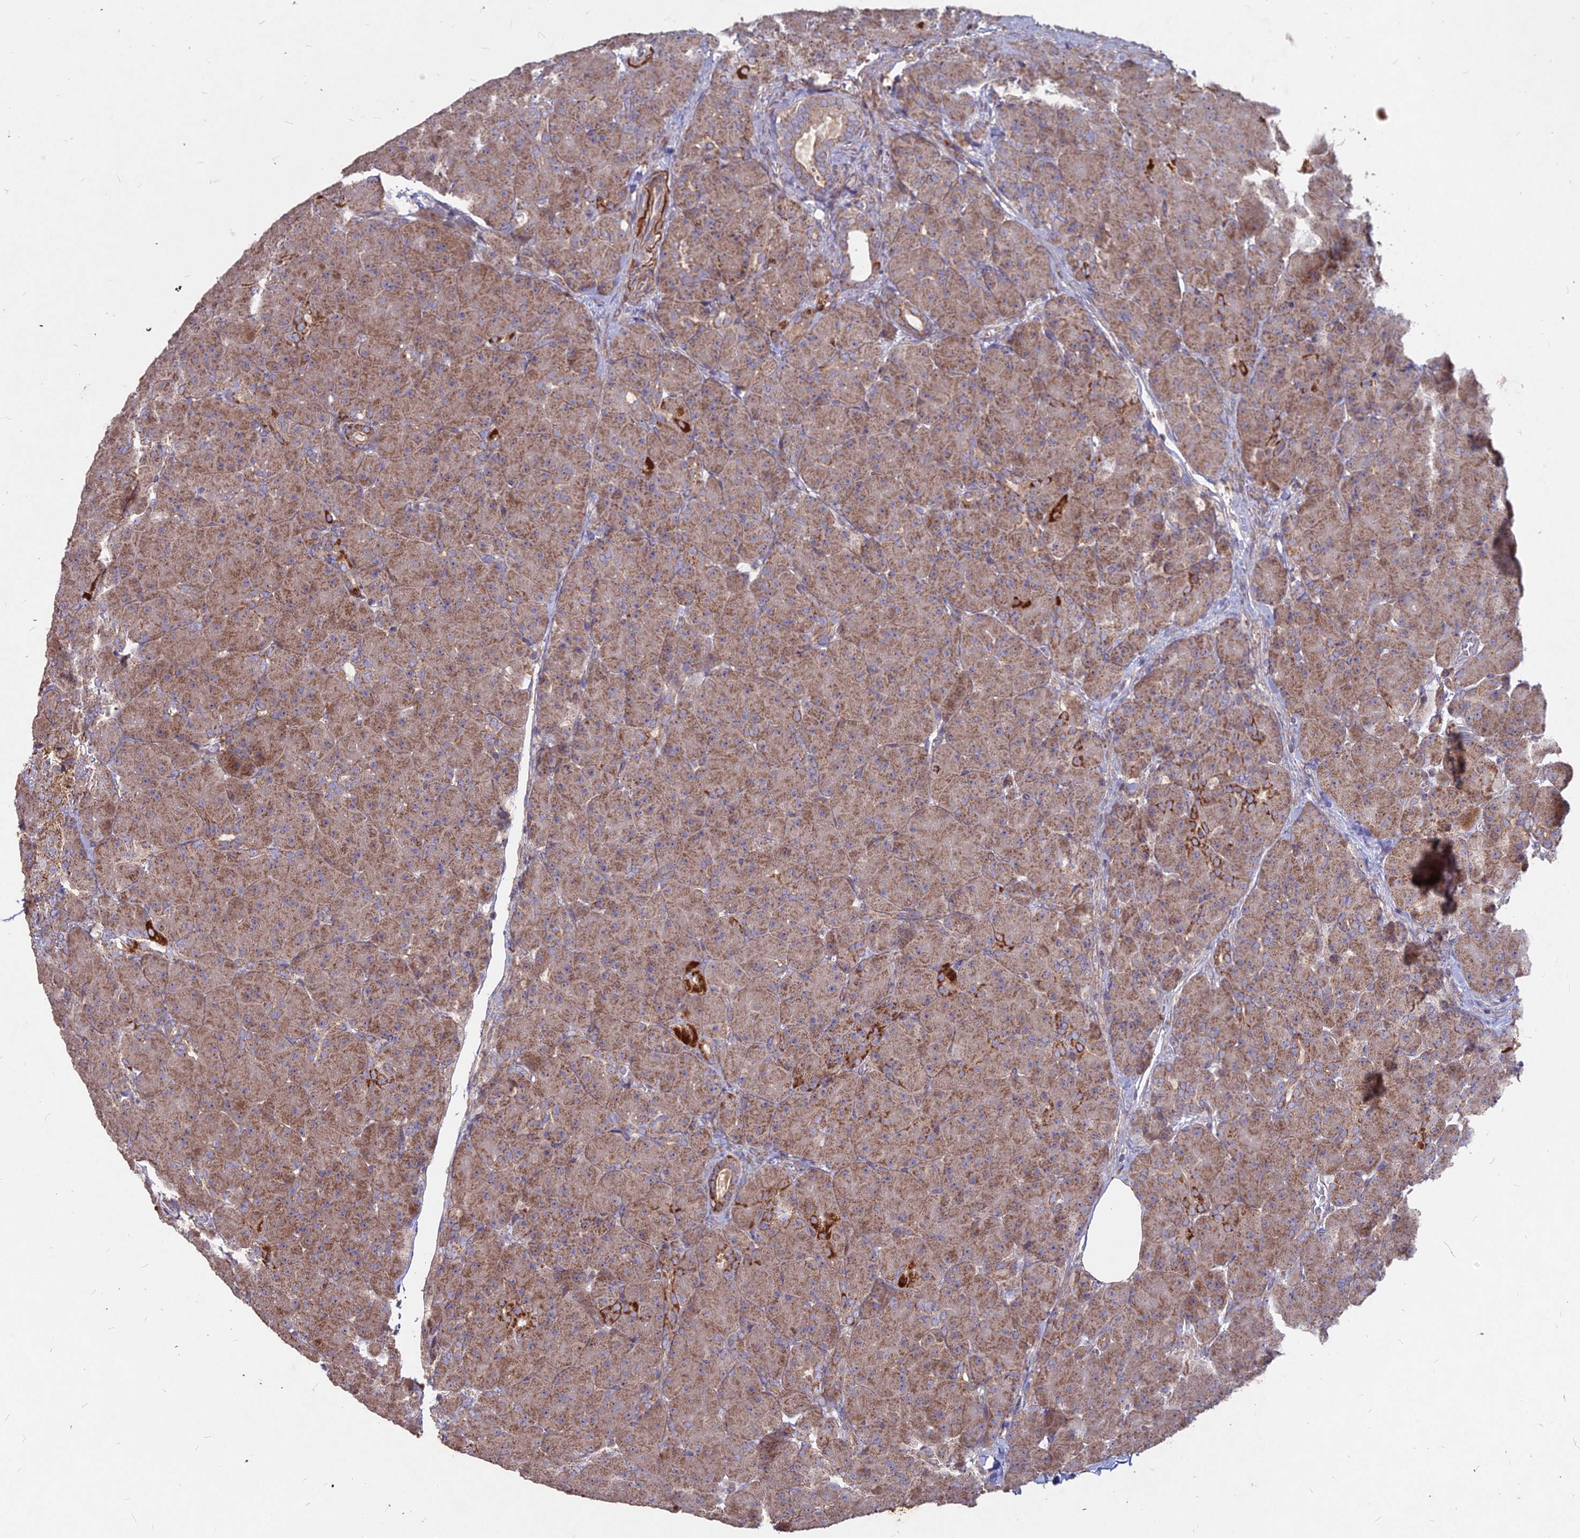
{"staining": {"intensity": "moderate", "quantity": ">75%", "location": "cytoplasmic/membranous"}, "tissue": "pancreas", "cell_type": "Exocrine glandular cells", "image_type": "normal", "snomed": [{"axis": "morphology", "description": "Normal tissue, NOS"}, {"axis": "topography", "description": "Pancreas"}], "caption": "This is a histology image of immunohistochemistry (IHC) staining of normal pancreas, which shows moderate expression in the cytoplasmic/membranous of exocrine glandular cells.", "gene": "COX11", "patient": {"sex": "male", "age": 66}}